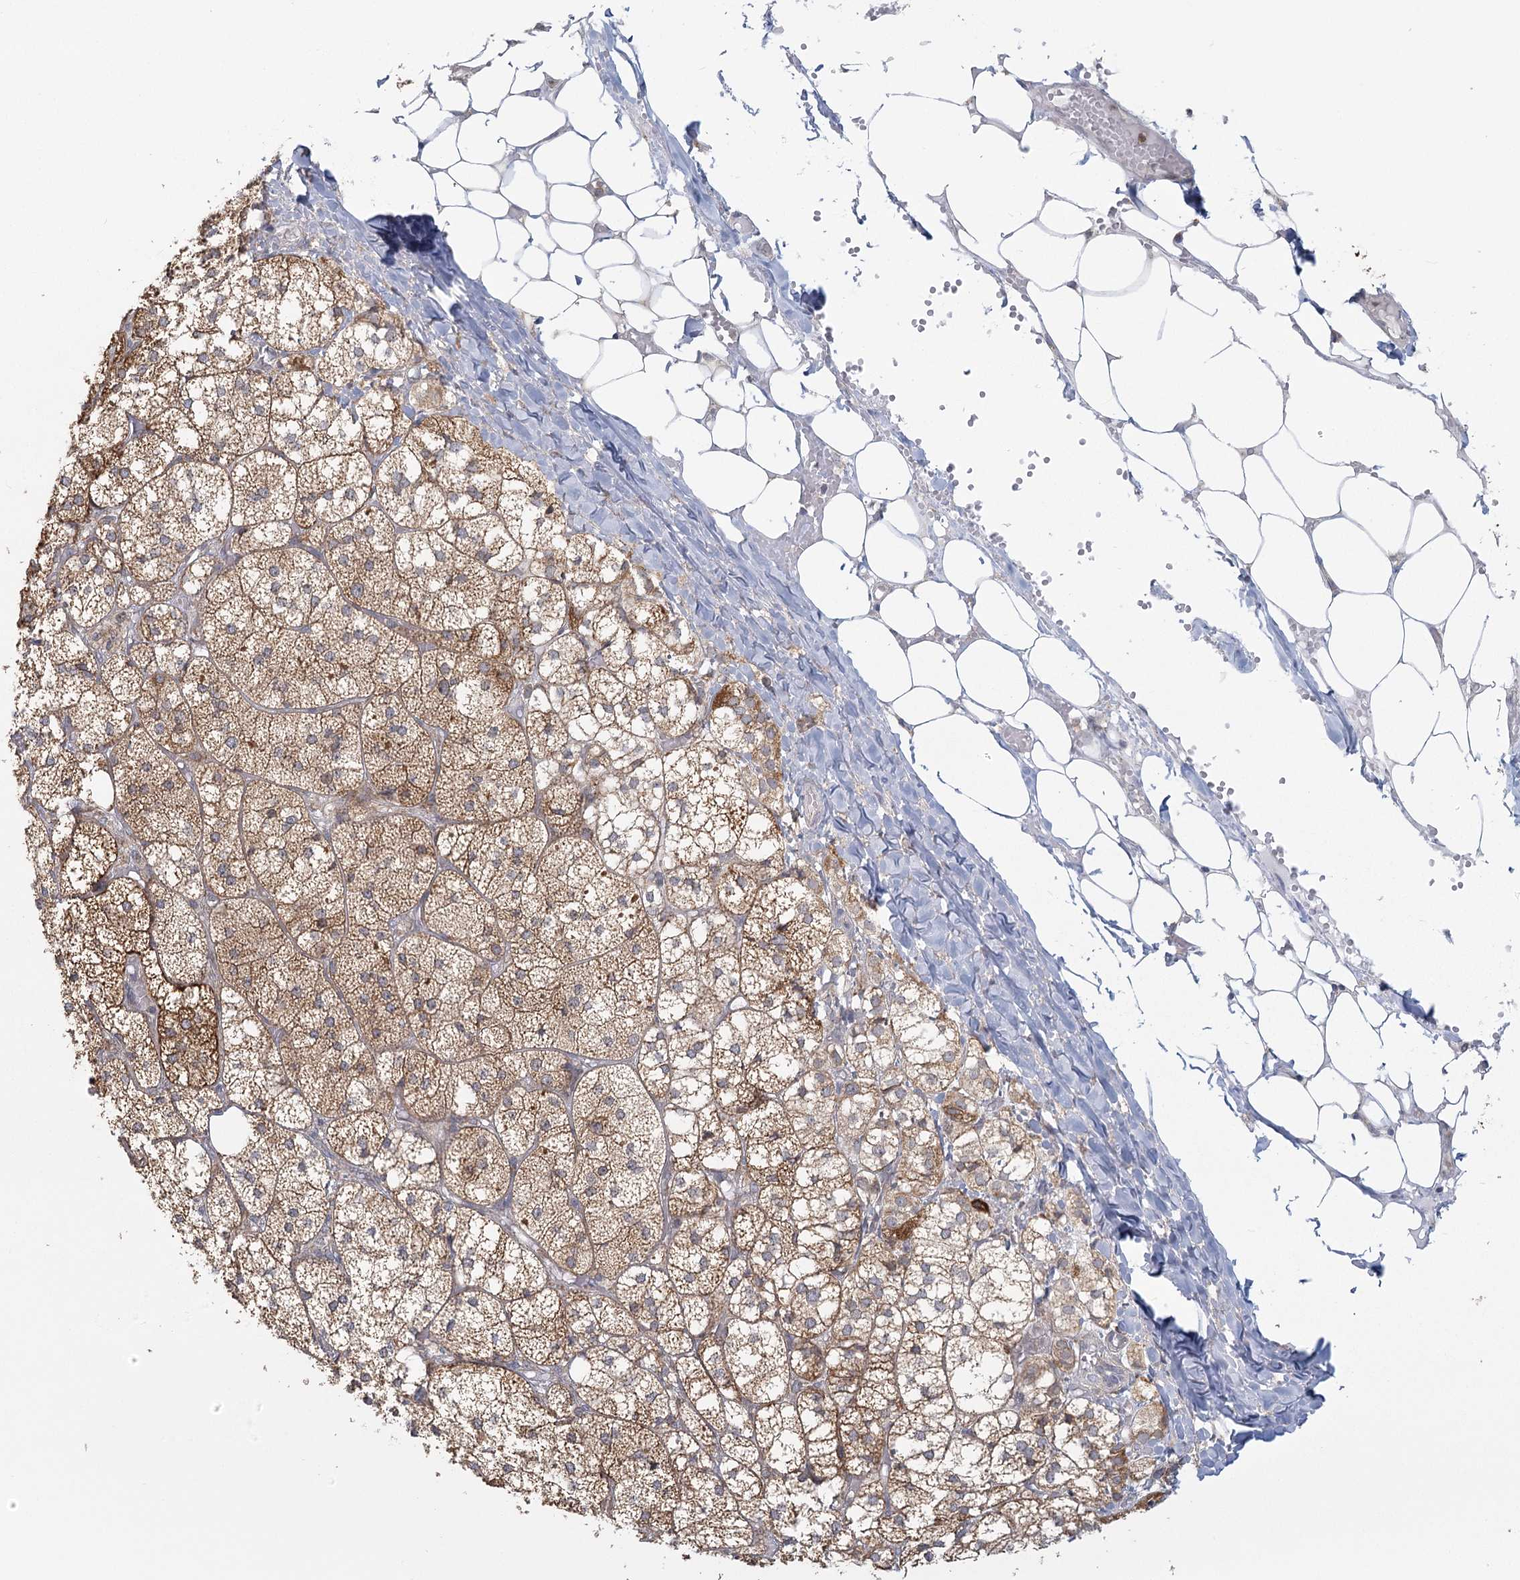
{"staining": {"intensity": "moderate", "quantity": ">75%", "location": "cytoplasmic/membranous"}, "tissue": "adrenal gland", "cell_type": "Glandular cells", "image_type": "normal", "snomed": [{"axis": "morphology", "description": "Normal tissue, NOS"}, {"axis": "topography", "description": "Adrenal gland"}], "caption": "Glandular cells demonstrate medium levels of moderate cytoplasmic/membranous staining in about >75% of cells in normal adrenal gland.", "gene": "LACTB", "patient": {"sex": "female", "age": 61}}